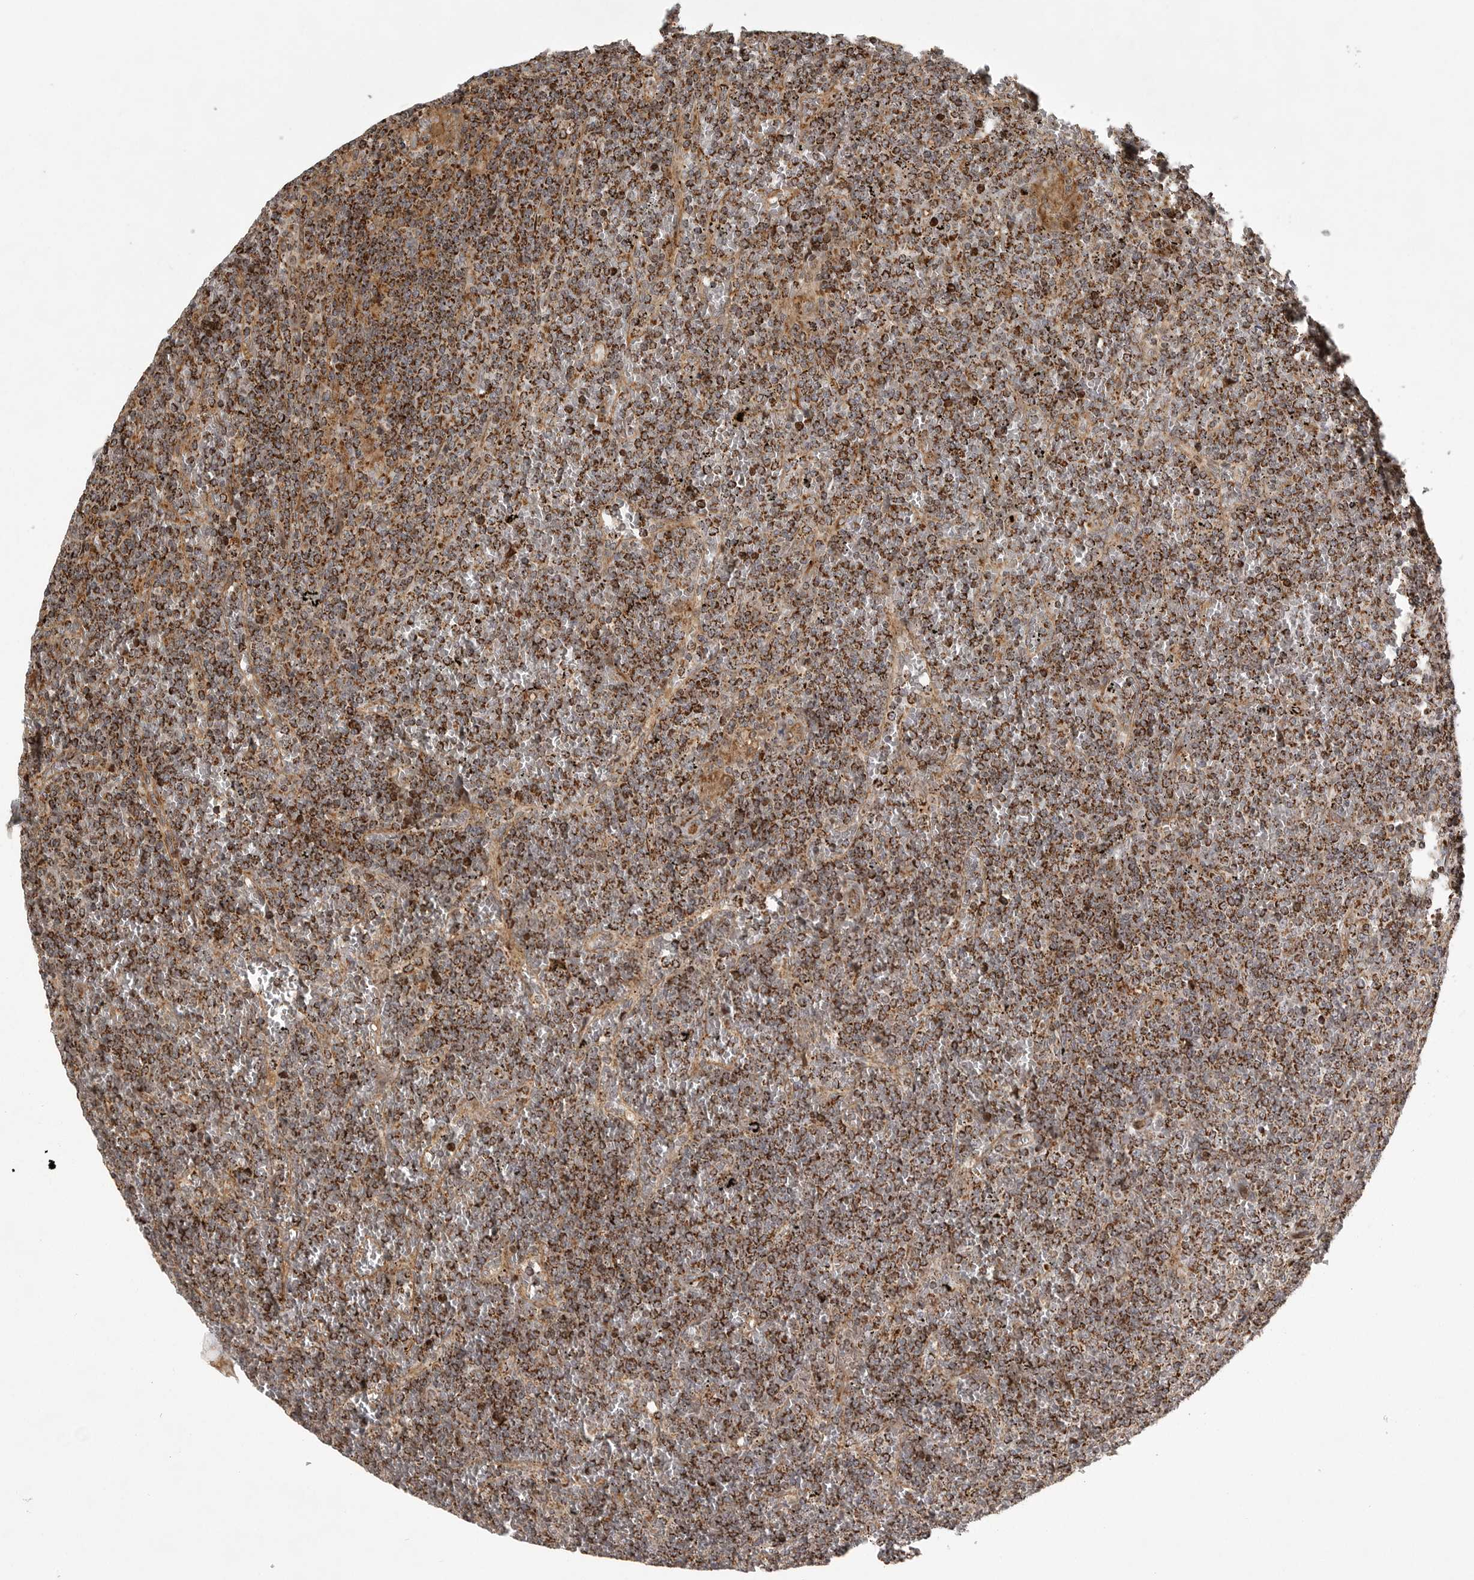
{"staining": {"intensity": "strong", "quantity": ">75%", "location": "cytoplasmic/membranous"}, "tissue": "lymphoma", "cell_type": "Tumor cells", "image_type": "cancer", "snomed": [{"axis": "morphology", "description": "Malignant lymphoma, non-Hodgkin's type, Low grade"}, {"axis": "topography", "description": "Spleen"}], "caption": "A photomicrograph of human lymphoma stained for a protein demonstrates strong cytoplasmic/membranous brown staining in tumor cells.", "gene": "NARS2", "patient": {"sex": "female", "age": 19}}